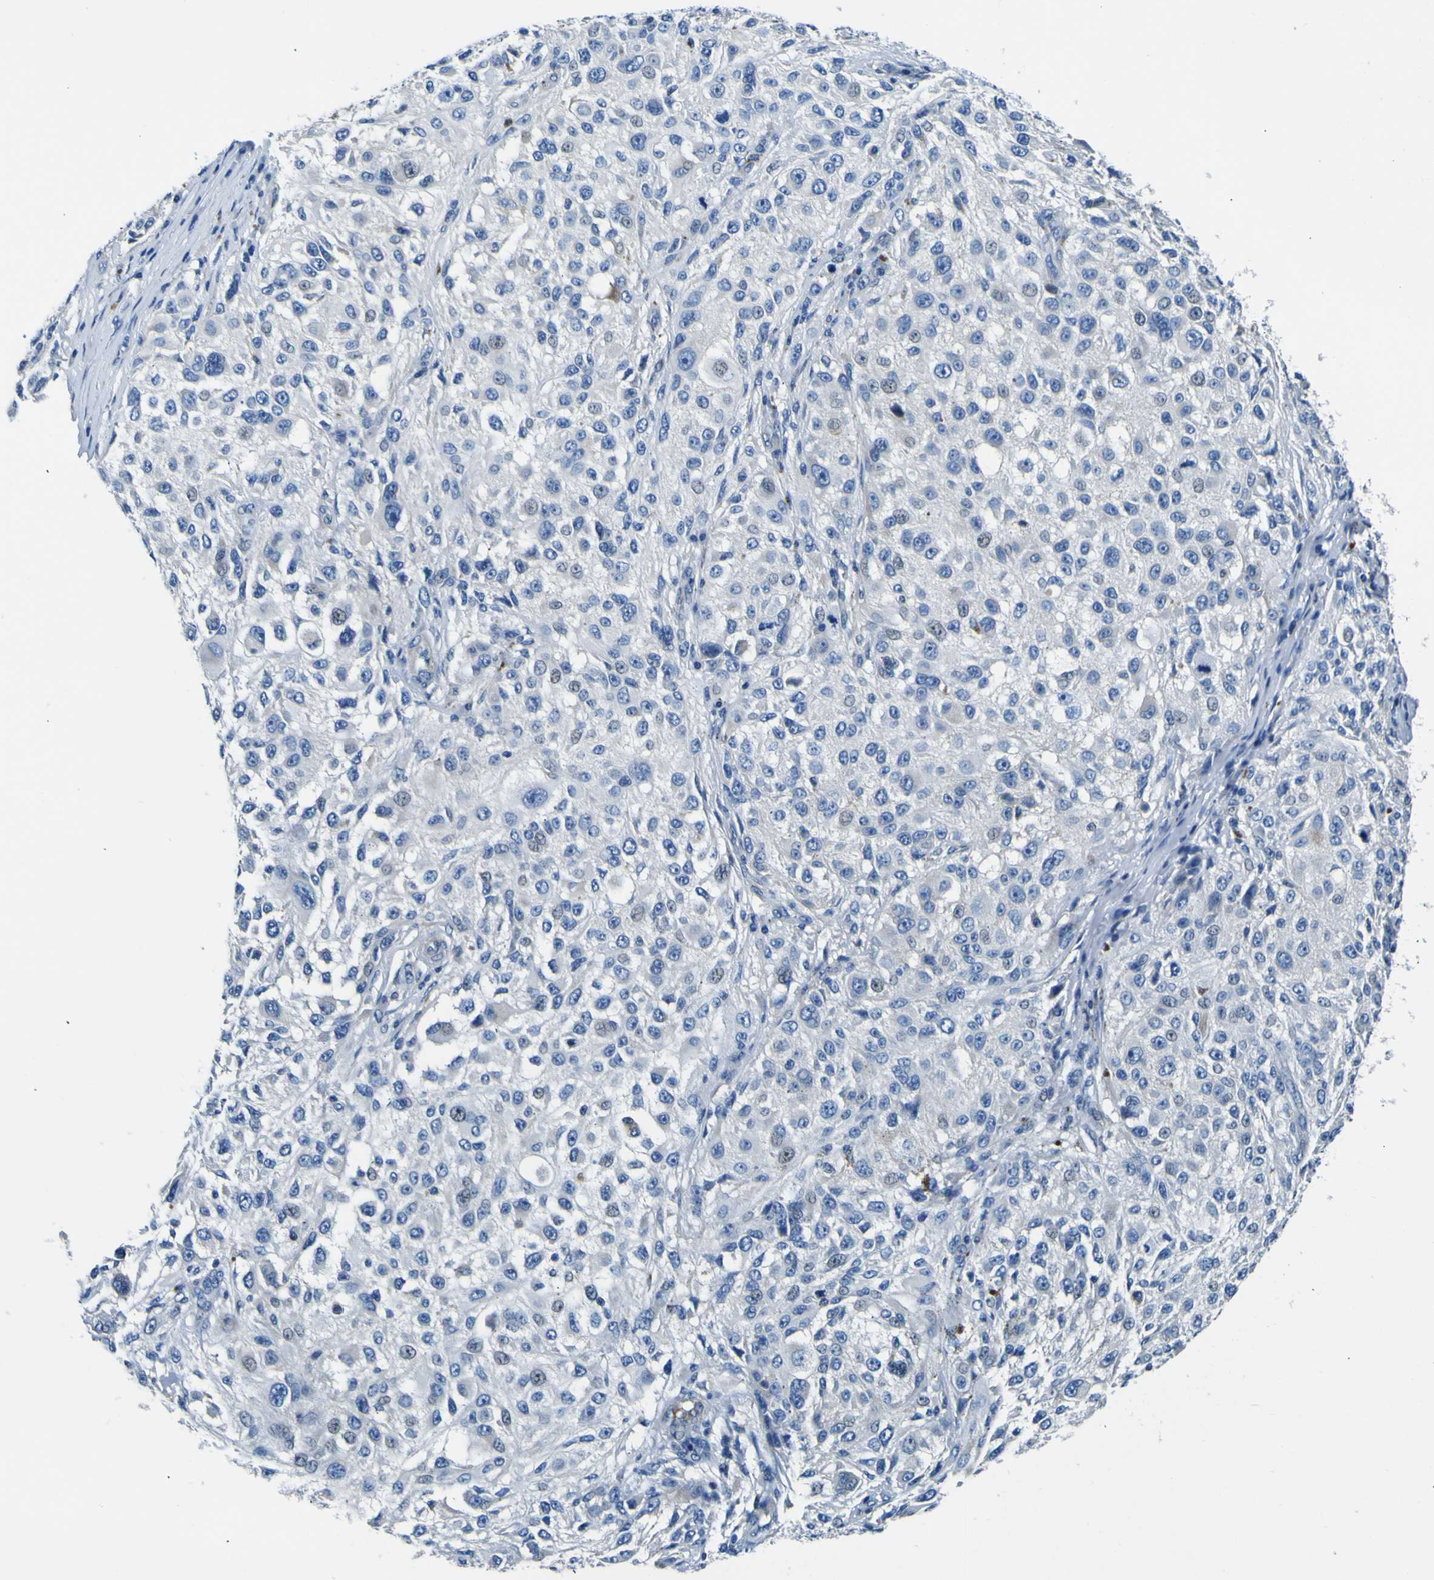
{"staining": {"intensity": "negative", "quantity": "none", "location": "none"}, "tissue": "melanoma", "cell_type": "Tumor cells", "image_type": "cancer", "snomed": [{"axis": "morphology", "description": "Necrosis, NOS"}, {"axis": "morphology", "description": "Malignant melanoma, NOS"}, {"axis": "topography", "description": "Skin"}], "caption": "IHC of human malignant melanoma shows no expression in tumor cells. (DAB (3,3'-diaminobenzidine) IHC, high magnification).", "gene": "ADGRA2", "patient": {"sex": "female", "age": 87}}